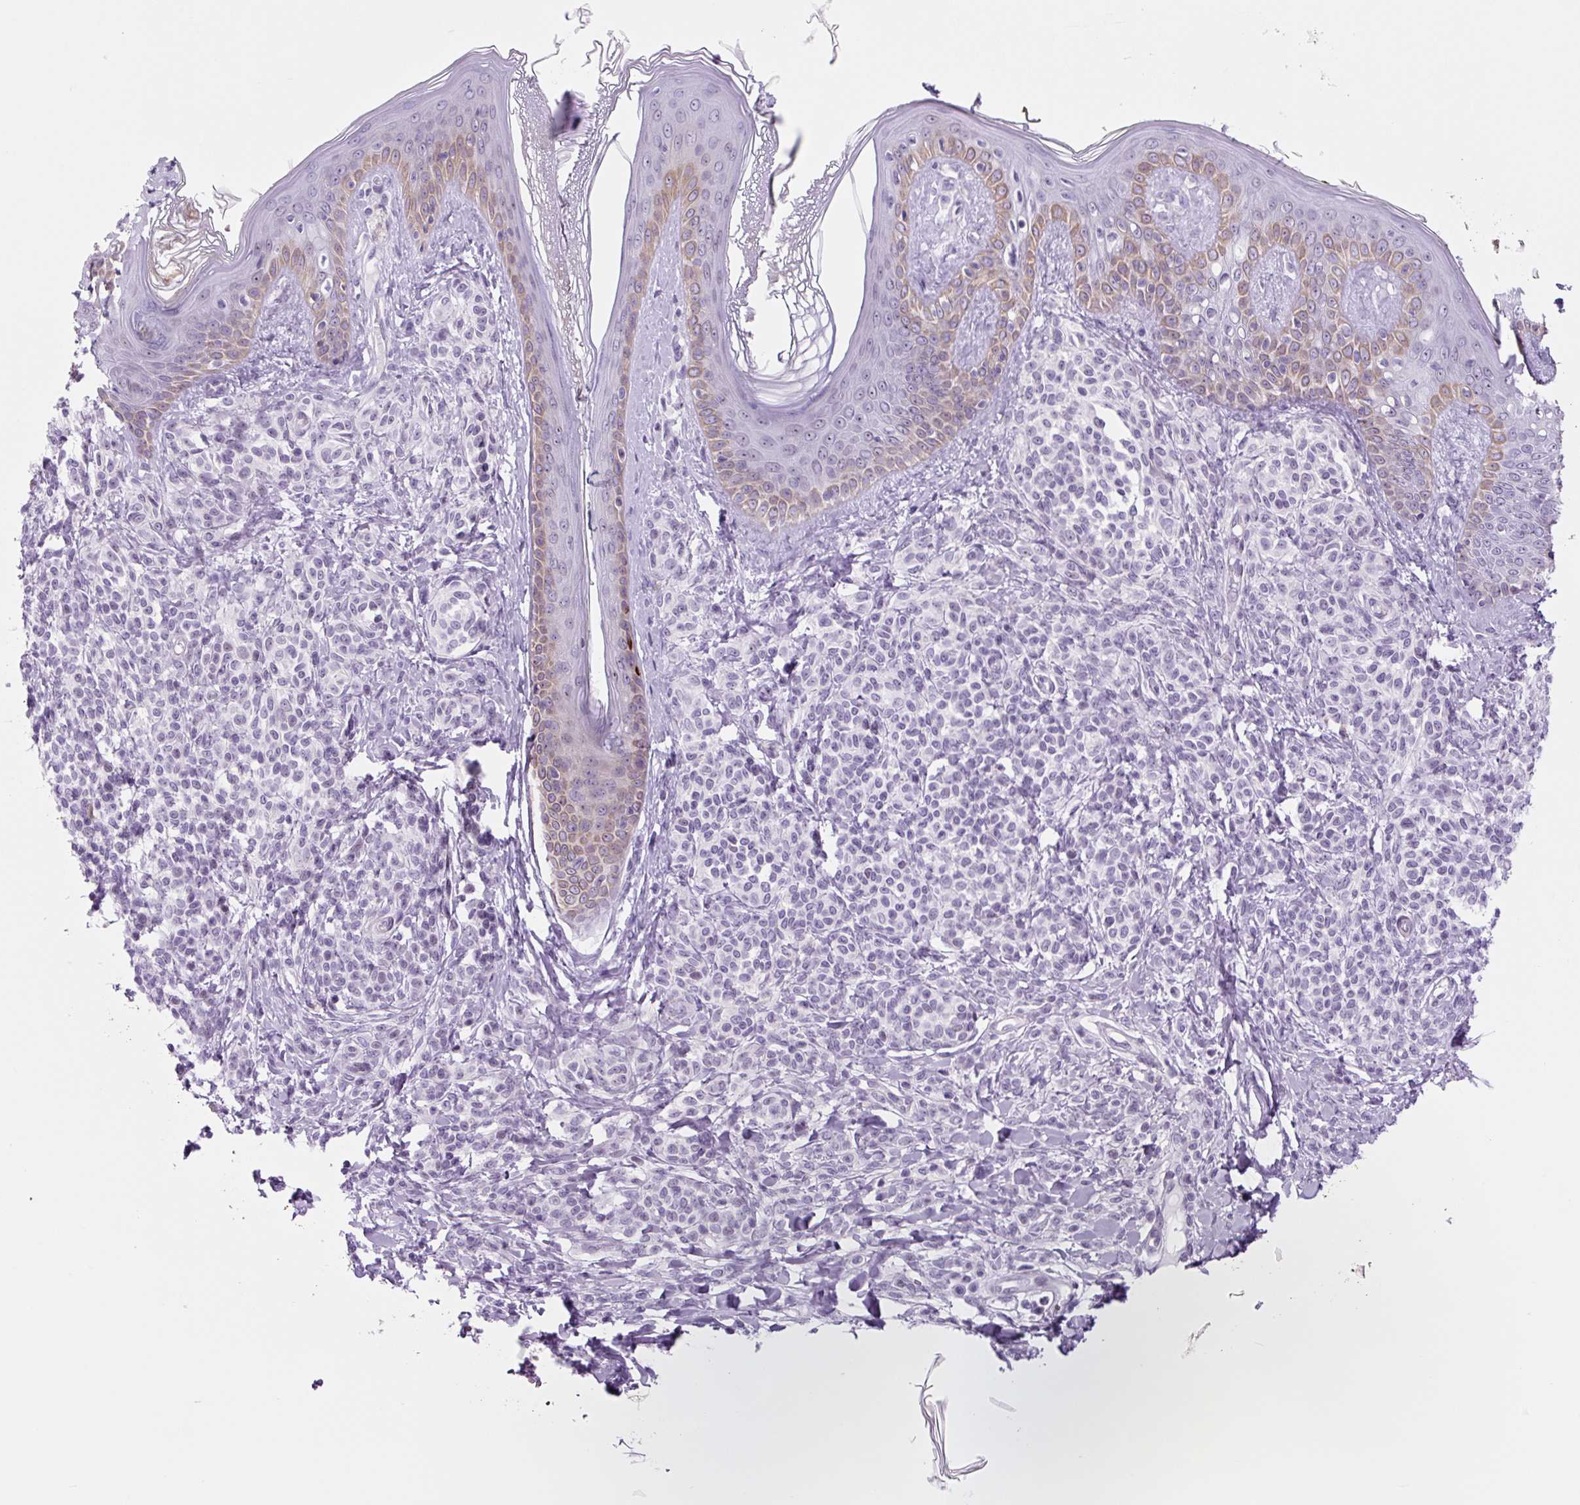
{"staining": {"intensity": "negative", "quantity": "none", "location": "none"}, "tissue": "skin", "cell_type": "Fibroblasts", "image_type": "normal", "snomed": [{"axis": "morphology", "description": "Normal tissue, NOS"}, {"axis": "topography", "description": "Skin"}], "caption": "Immunohistochemistry (IHC) photomicrograph of normal human skin stained for a protein (brown), which shows no positivity in fibroblasts. Nuclei are stained in blue.", "gene": "RRS1", "patient": {"sex": "male", "age": 16}}